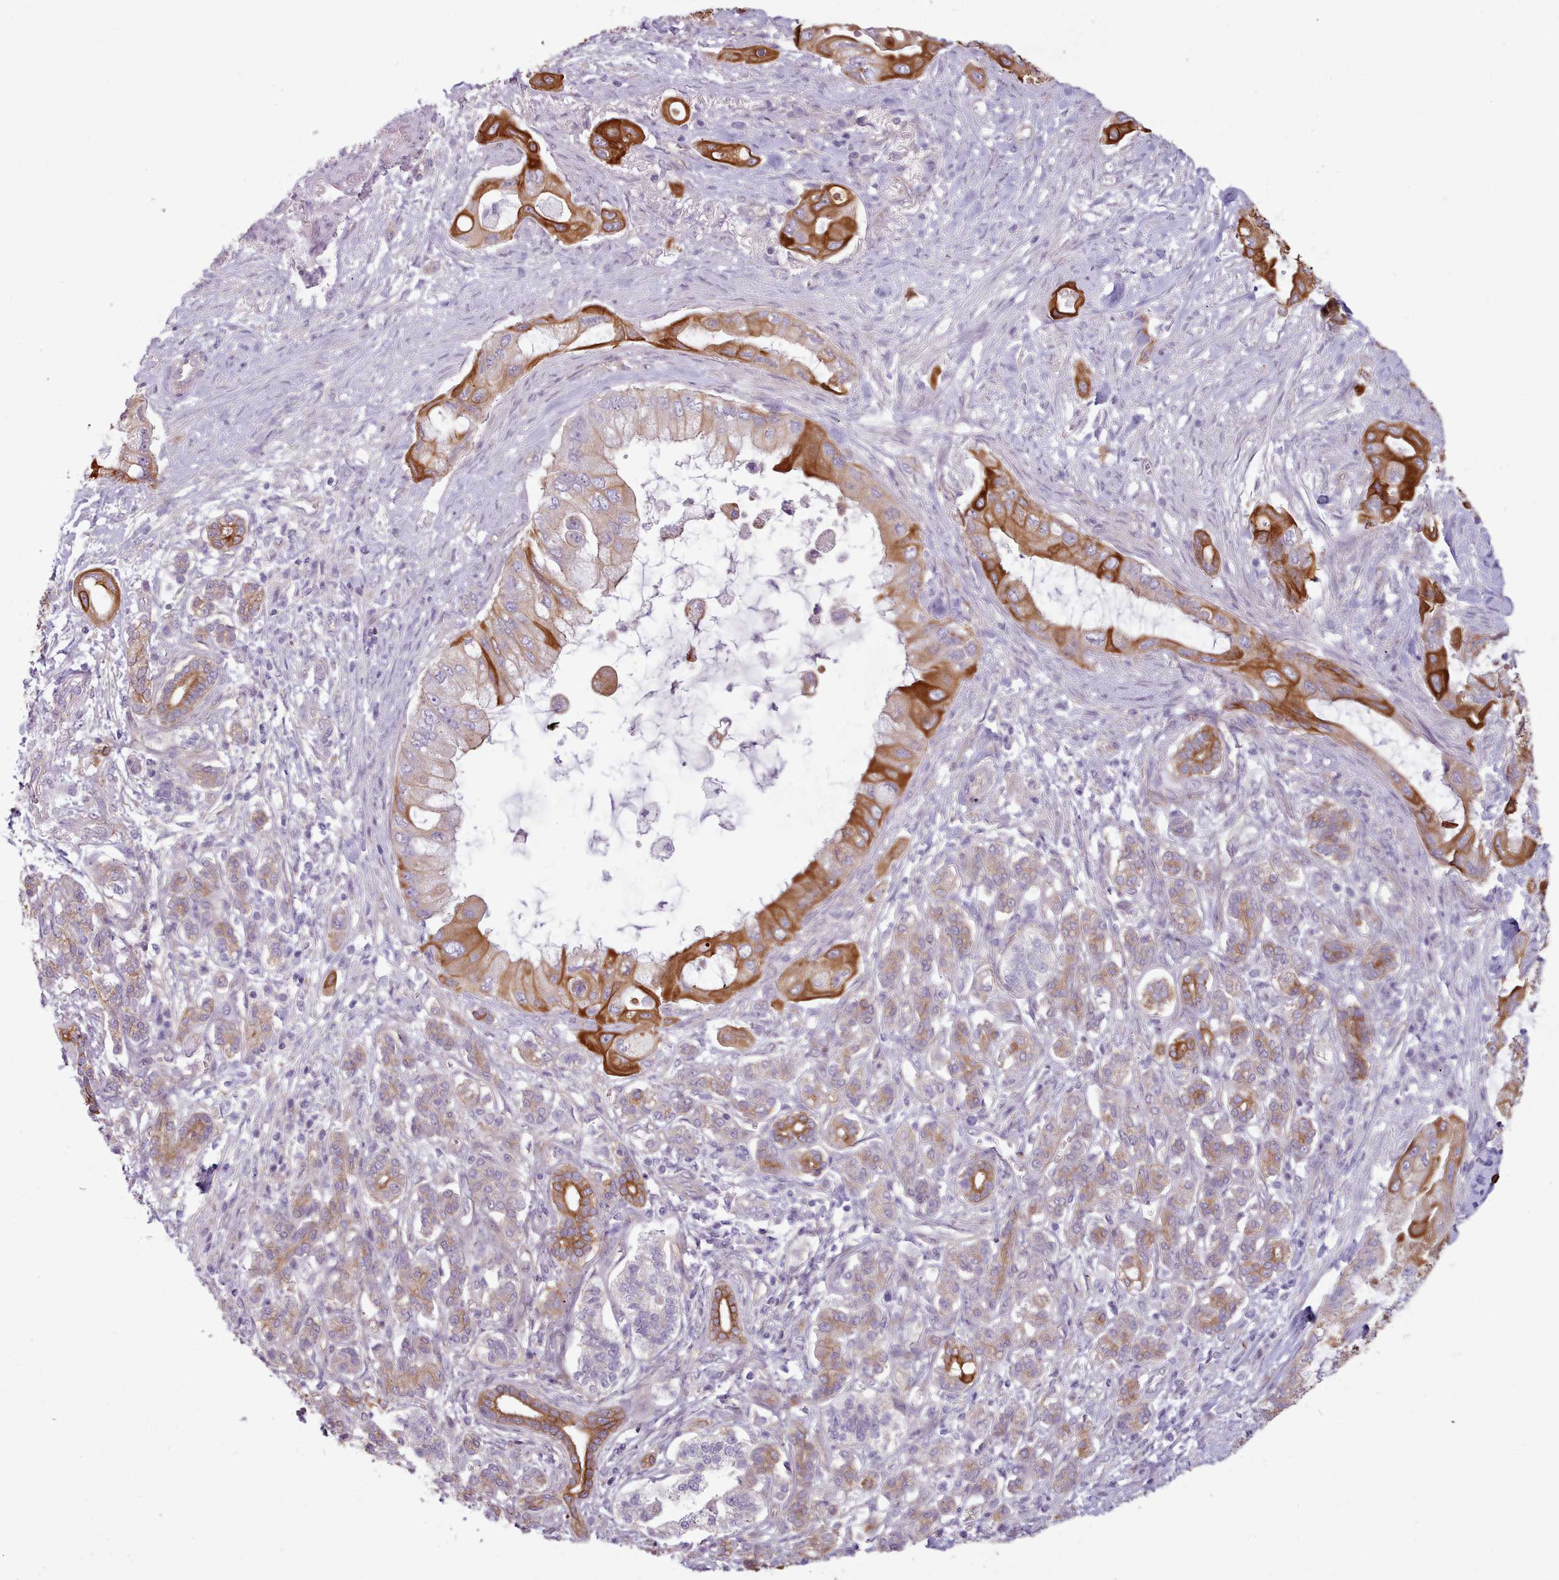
{"staining": {"intensity": "strong", "quantity": ">75%", "location": "cytoplasmic/membranous"}, "tissue": "pancreatic cancer", "cell_type": "Tumor cells", "image_type": "cancer", "snomed": [{"axis": "morphology", "description": "Adenocarcinoma, NOS"}, {"axis": "topography", "description": "Pancreas"}], "caption": "High-magnification brightfield microscopy of pancreatic adenocarcinoma stained with DAB (3,3'-diaminobenzidine) (brown) and counterstained with hematoxylin (blue). tumor cells exhibit strong cytoplasmic/membranous expression is identified in about>75% of cells.", "gene": "PLD4", "patient": {"sex": "male", "age": 57}}